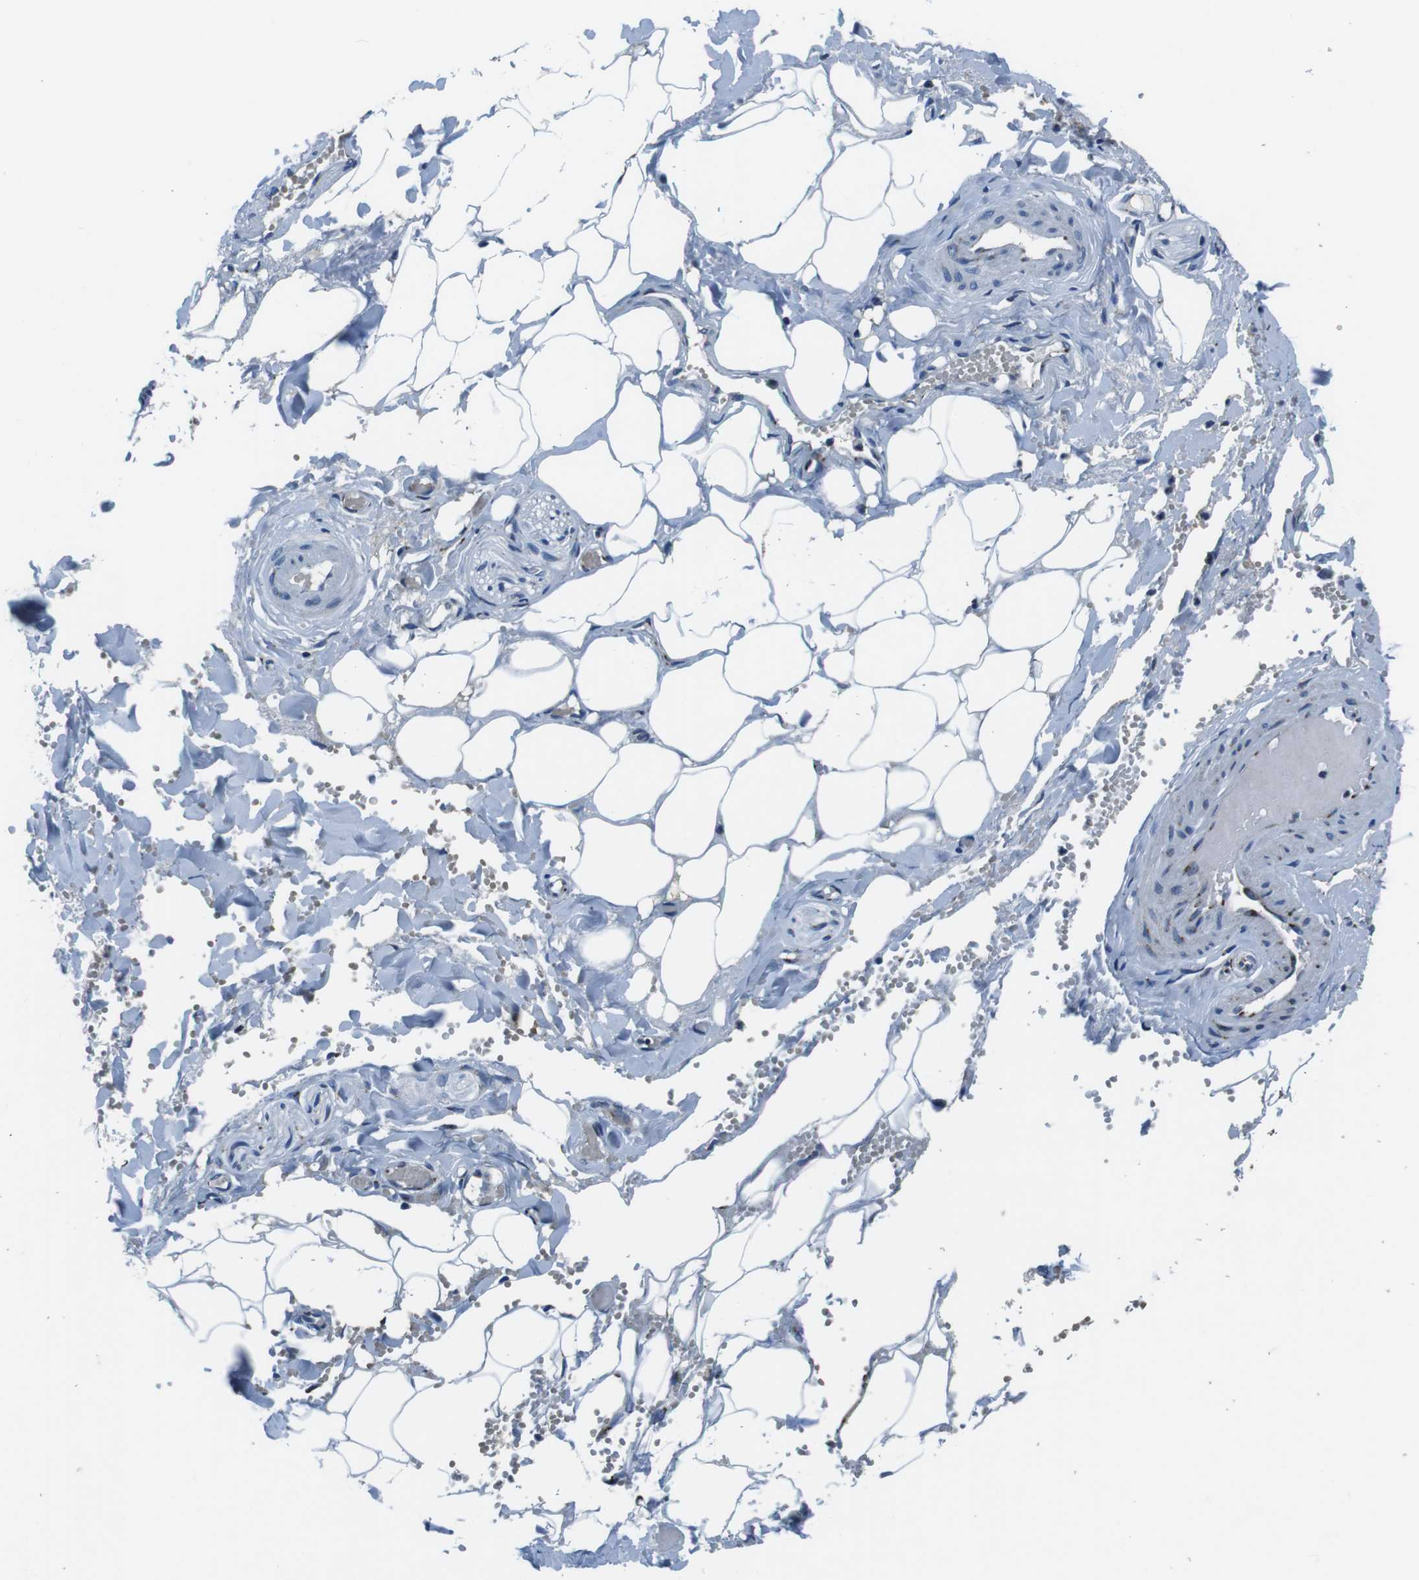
{"staining": {"intensity": "weak", "quantity": "25%-75%", "location": "cytoplasmic/membranous"}, "tissue": "adipose tissue", "cell_type": "Adipocytes", "image_type": "normal", "snomed": [{"axis": "morphology", "description": "Normal tissue, NOS"}, {"axis": "topography", "description": "Soft tissue"}, {"axis": "topography", "description": "Vascular tissue"}], "caption": "This is a histology image of IHC staining of normal adipose tissue, which shows weak staining in the cytoplasmic/membranous of adipocytes.", "gene": "NUCB2", "patient": {"sex": "female", "age": 35}}